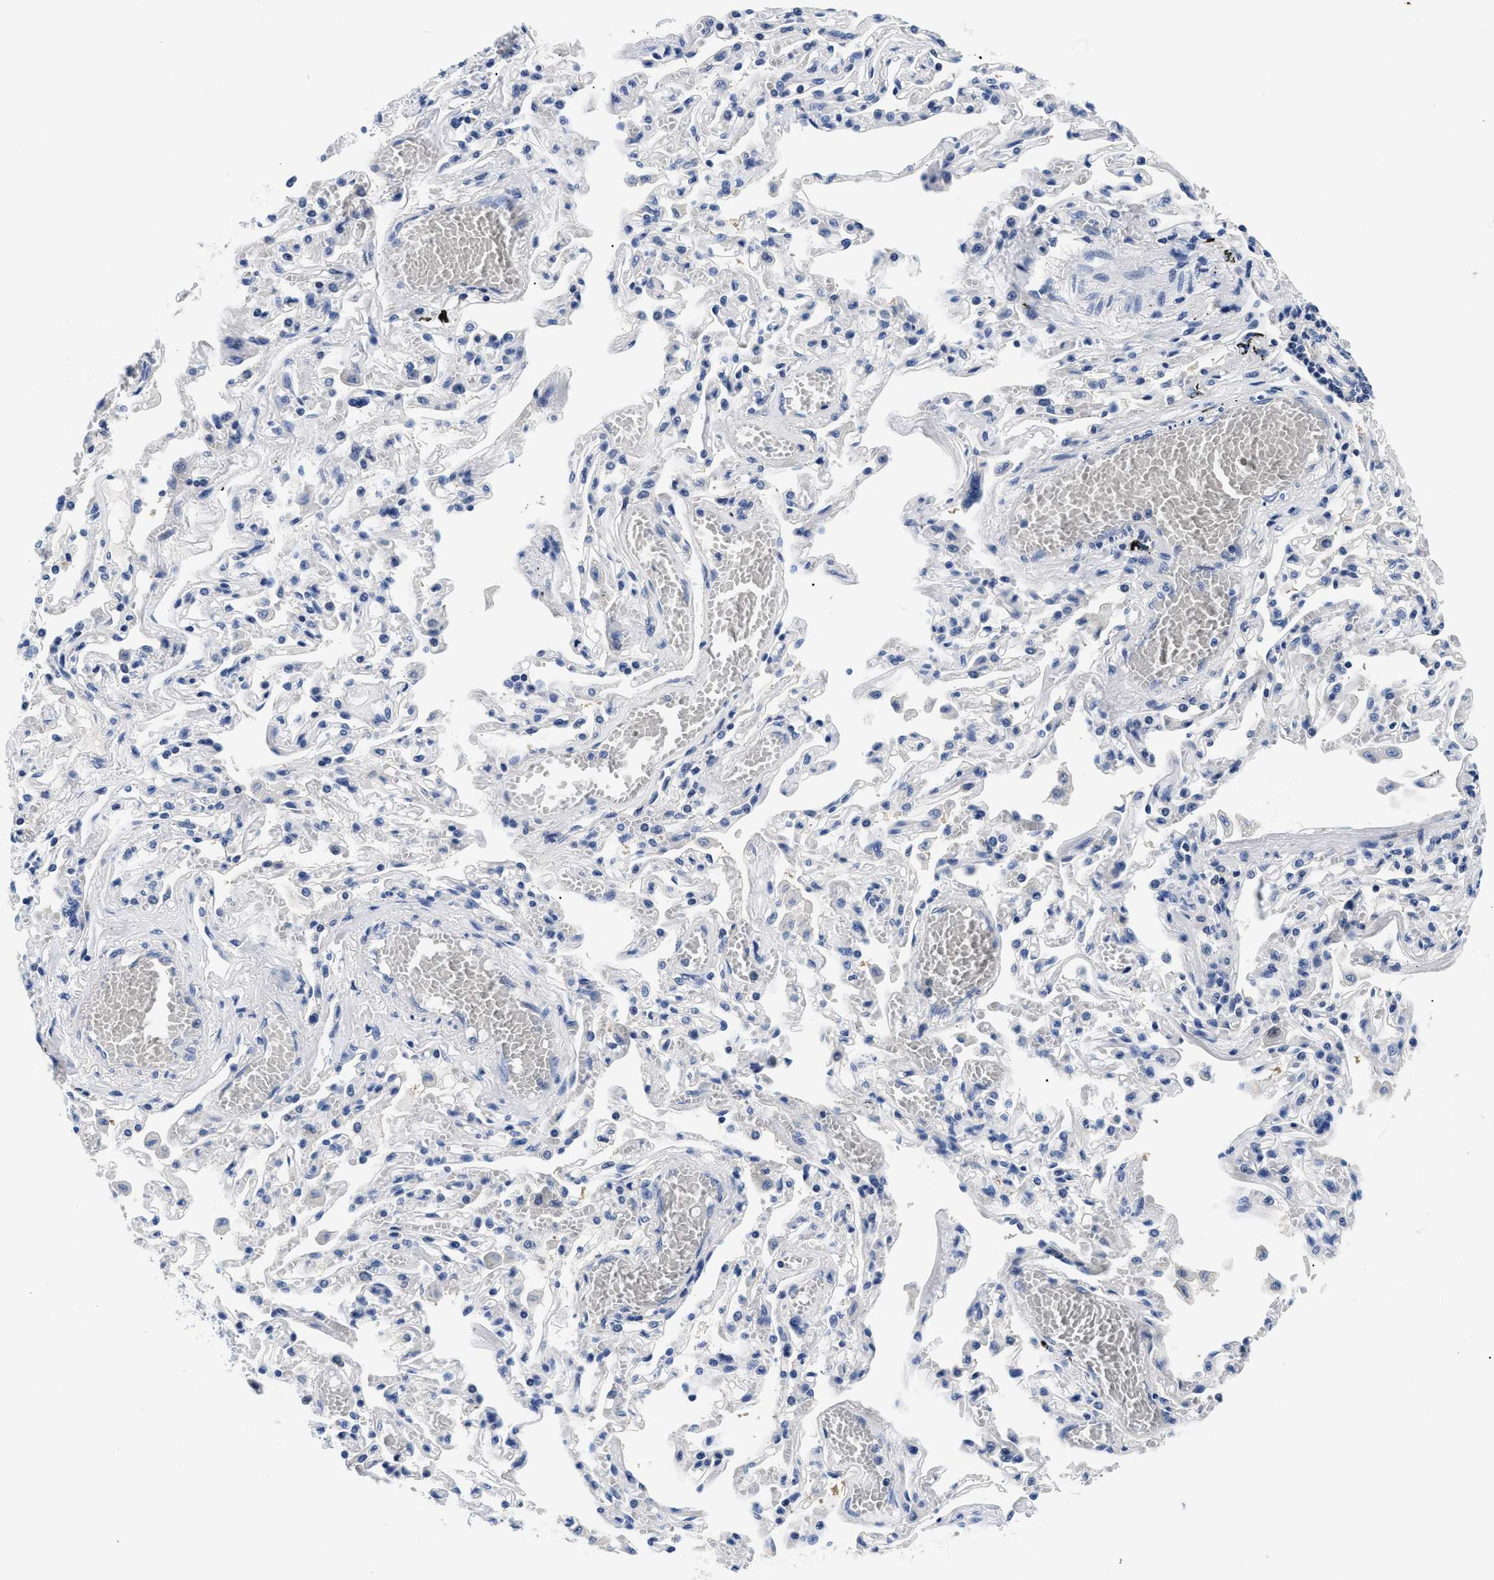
{"staining": {"intensity": "weak", "quantity": "<25%", "location": "cytoplasmic/membranous"}, "tissue": "bronchus", "cell_type": "Respiratory epithelial cells", "image_type": "normal", "snomed": [{"axis": "morphology", "description": "Normal tissue, NOS"}, {"axis": "morphology", "description": "Inflammation, NOS"}, {"axis": "topography", "description": "Cartilage tissue"}, {"axis": "topography", "description": "Lung"}], "caption": "High power microscopy image of an immunohistochemistry (IHC) image of benign bronchus, revealing no significant positivity in respiratory epithelial cells. (Immunohistochemistry, brightfield microscopy, high magnification).", "gene": "MEA1", "patient": {"sex": "male", "age": 71}}